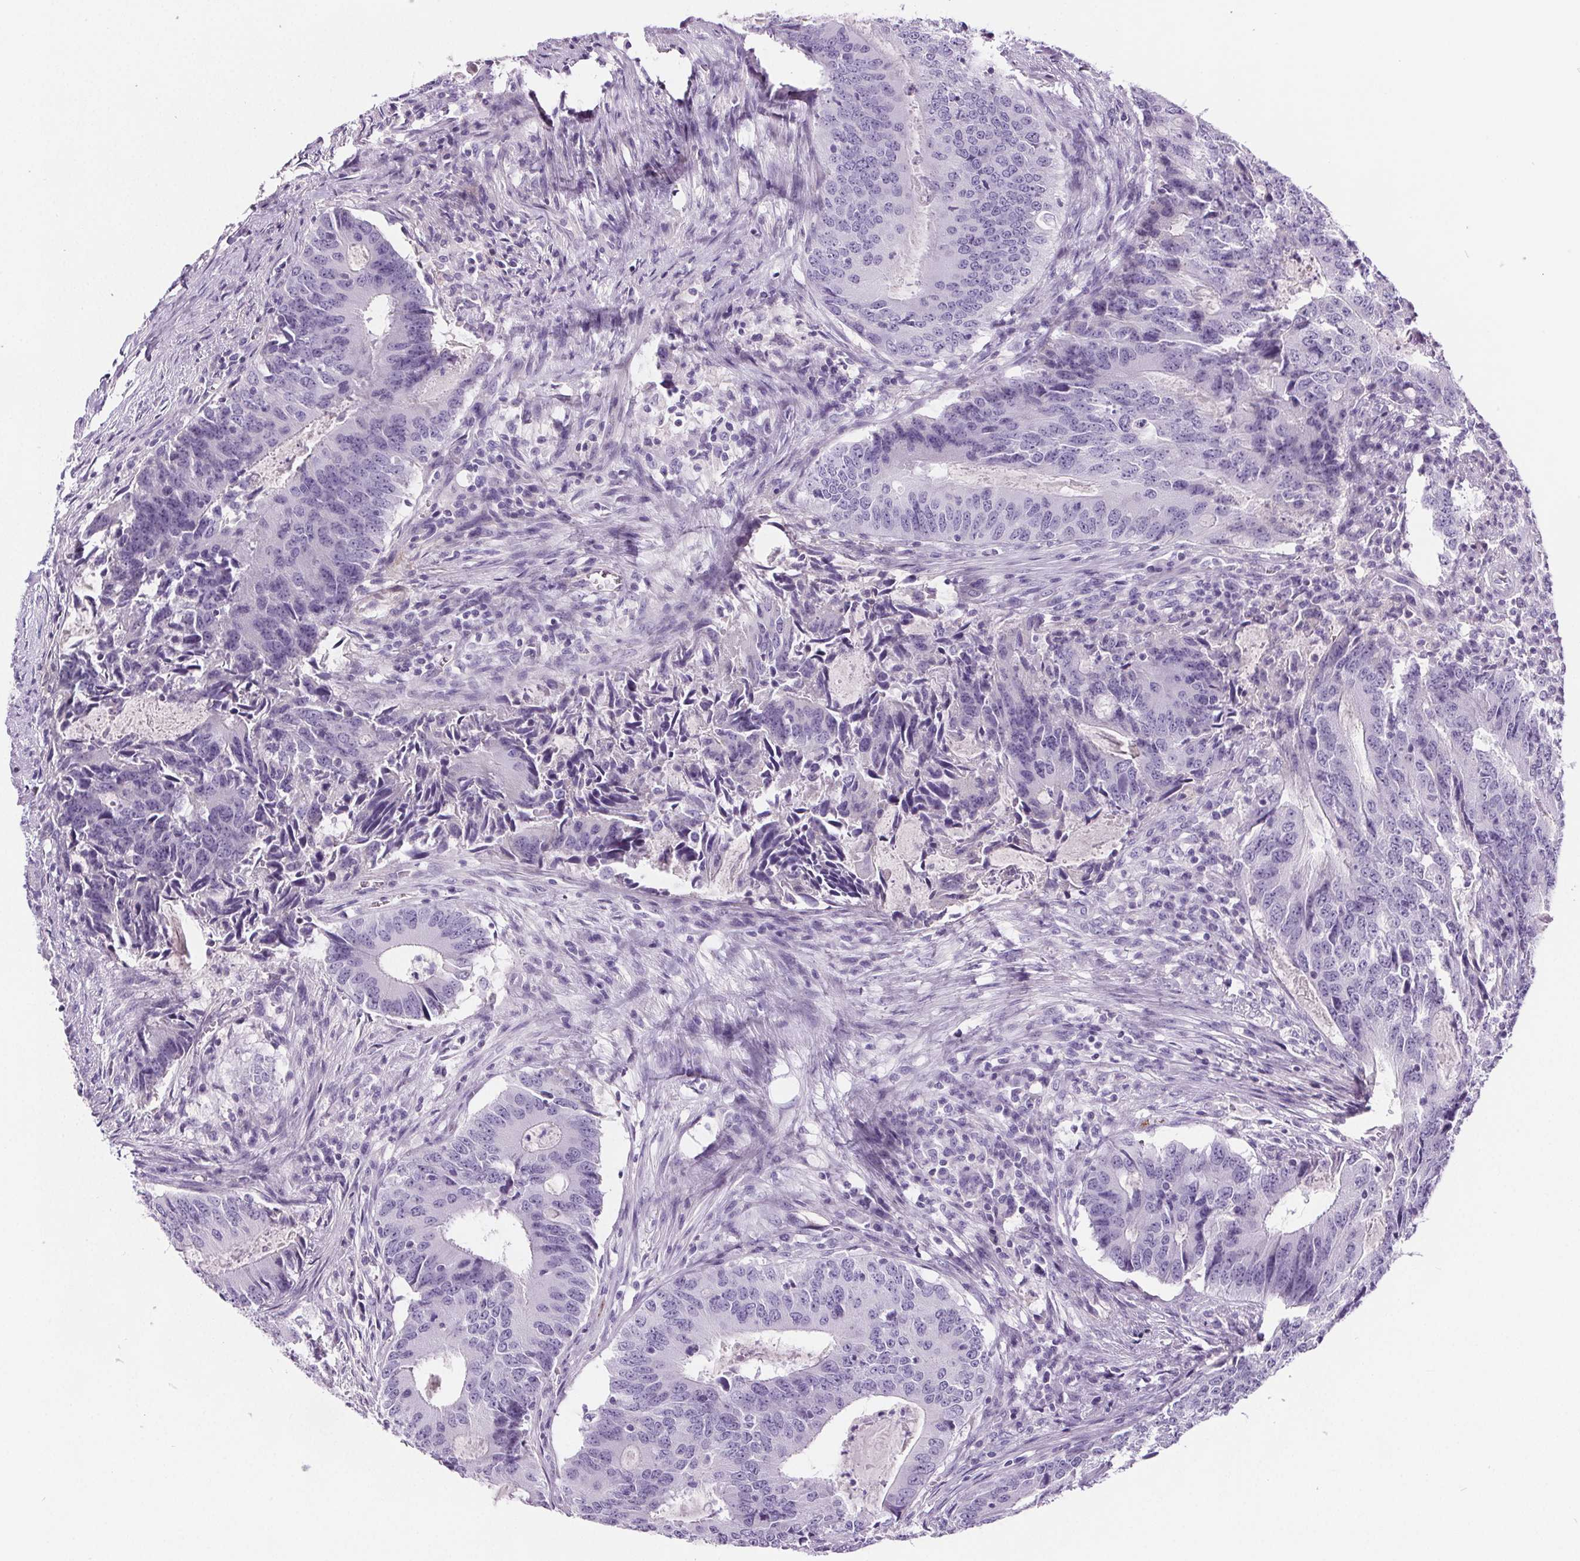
{"staining": {"intensity": "negative", "quantity": "none", "location": "none"}, "tissue": "colorectal cancer", "cell_type": "Tumor cells", "image_type": "cancer", "snomed": [{"axis": "morphology", "description": "Adenocarcinoma, NOS"}, {"axis": "topography", "description": "Colon"}], "caption": "Immunohistochemistry (IHC) of human colorectal cancer (adenocarcinoma) exhibits no positivity in tumor cells.", "gene": "CD5L", "patient": {"sex": "male", "age": 67}}